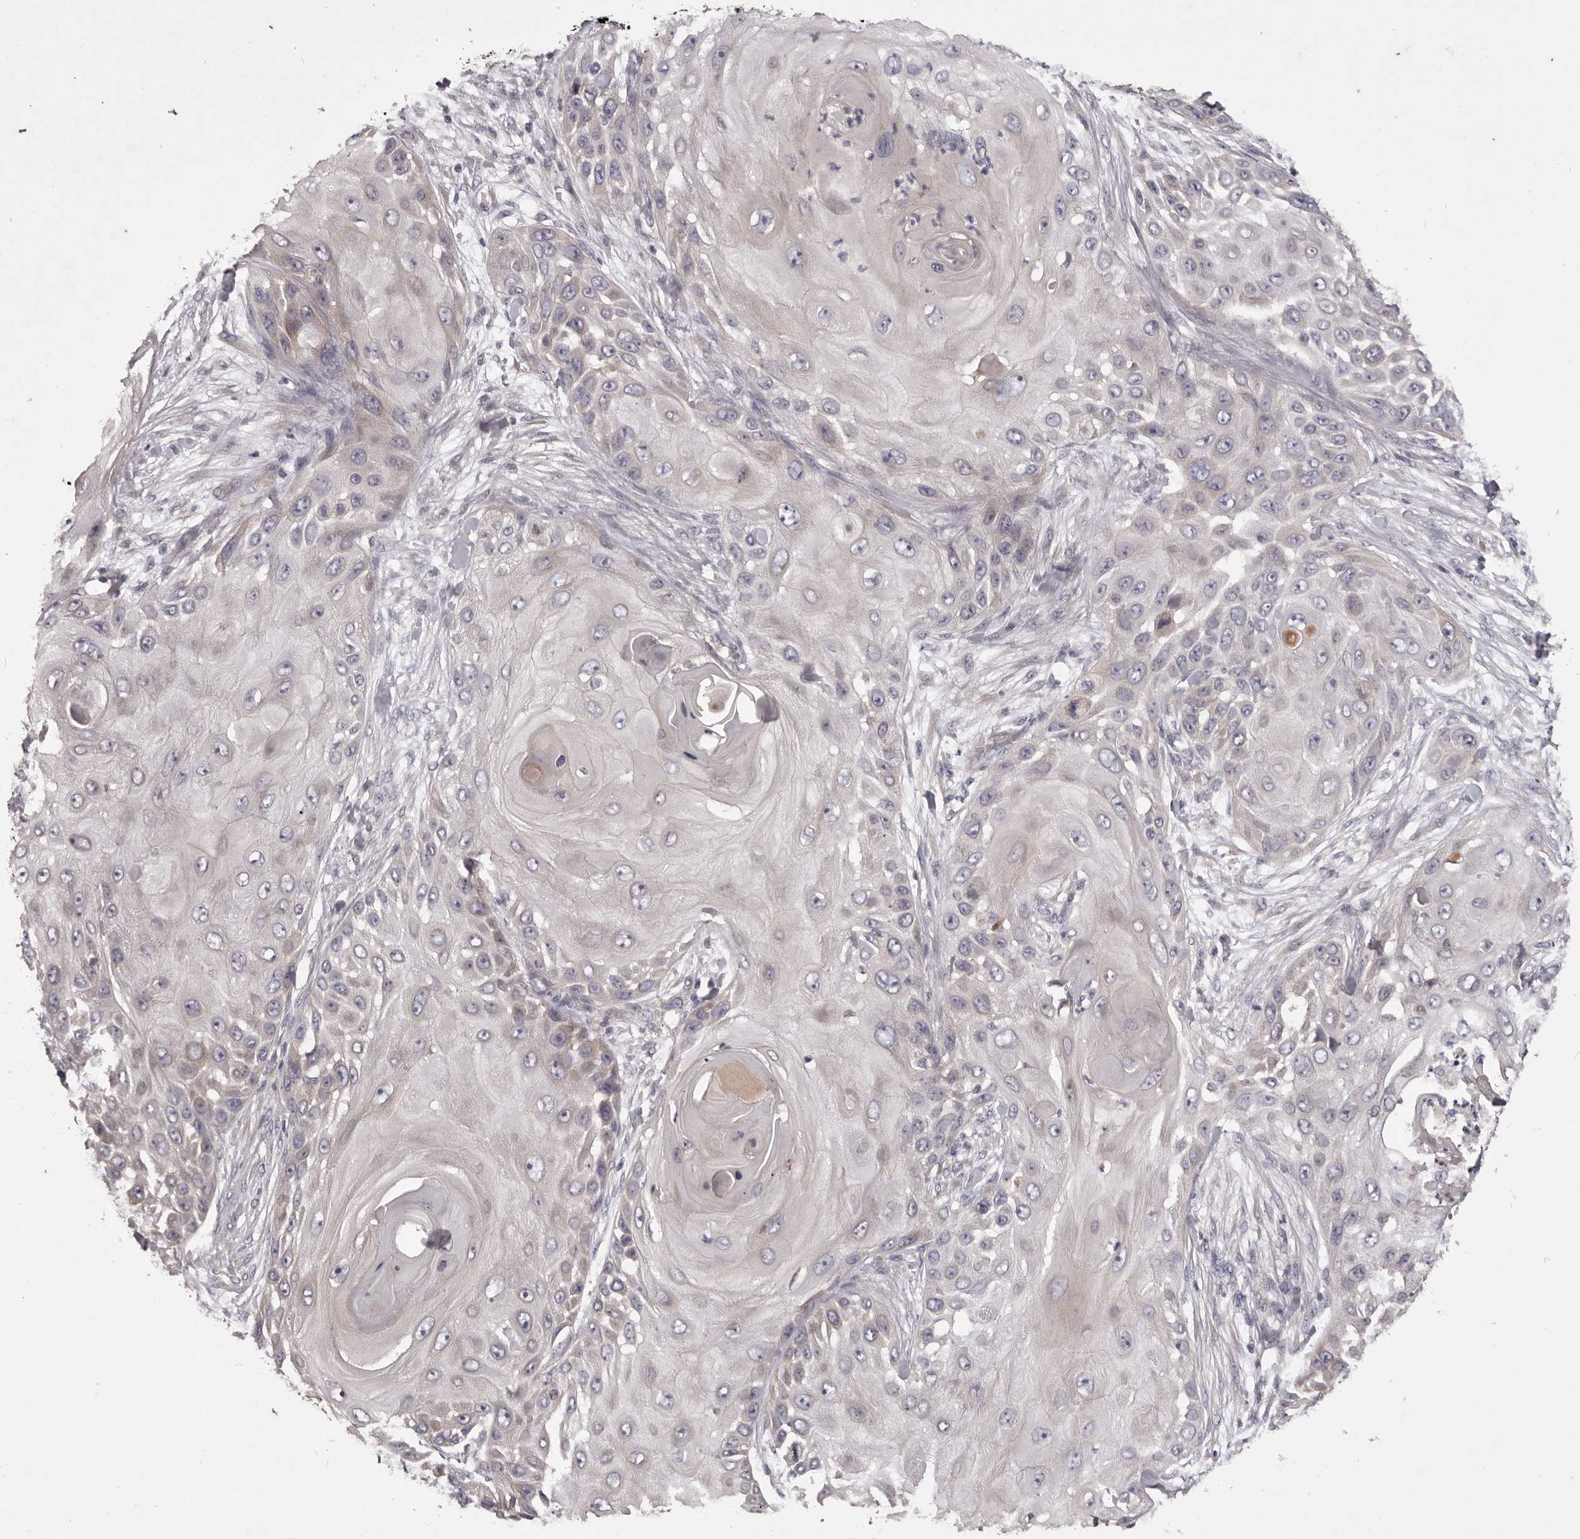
{"staining": {"intensity": "negative", "quantity": "none", "location": "none"}, "tissue": "skin cancer", "cell_type": "Tumor cells", "image_type": "cancer", "snomed": [{"axis": "morphology", "description": "Squamous cell carcinoma, NOS"}, {"axis": "topography", "description": "Skin"}], "caption": "Human skin cancer stained for a protein using immunohistochemistry (IHC) shows no expression in tumor cells.", "gene": "PNRC1", "patient": {"sex": "female", "age": 44}}